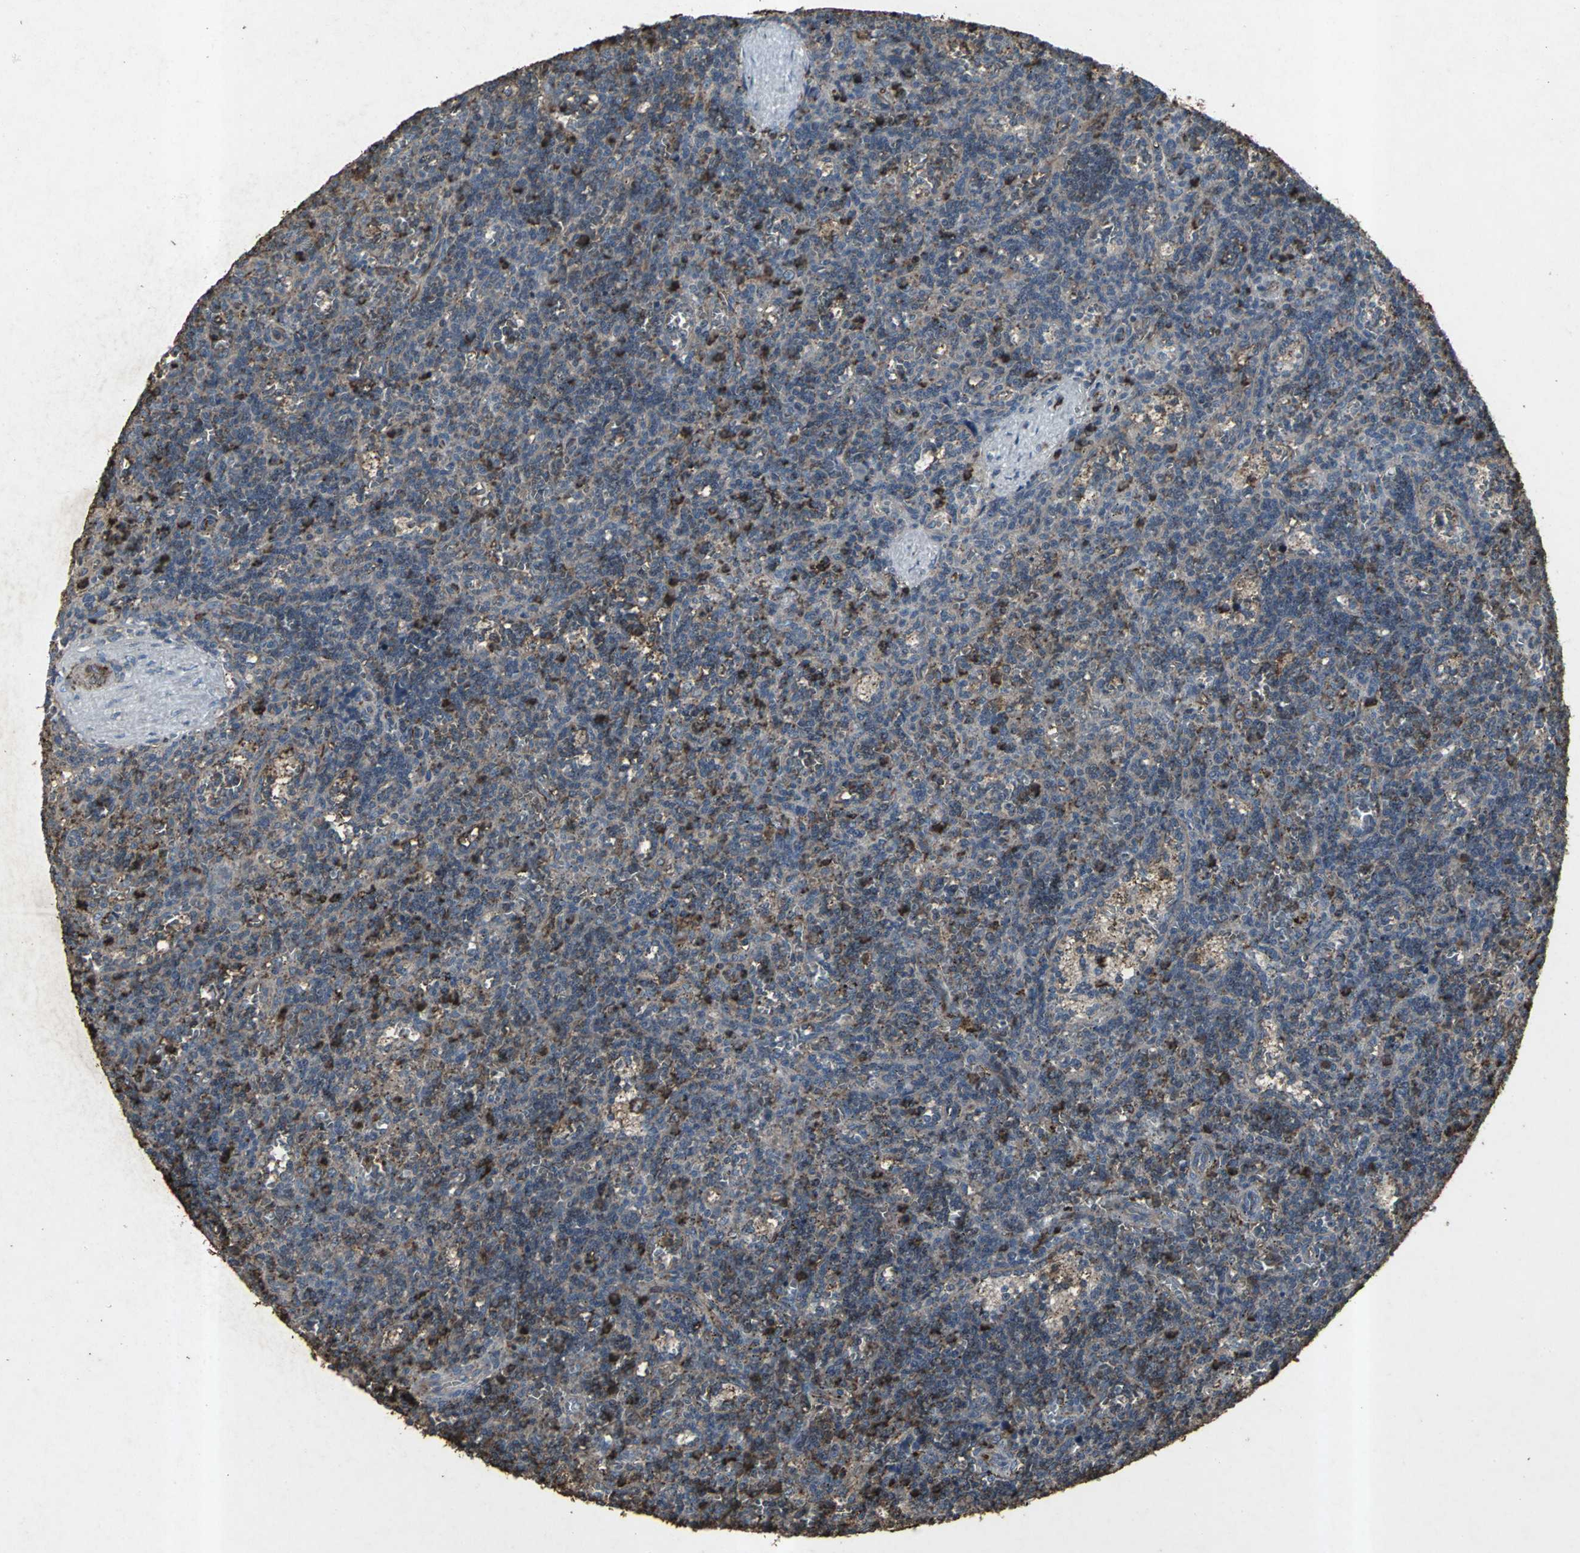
{"staining": {"intensity": "moderate", "quantity": "25%-75%", "location": "cytoplasmic/membranous"}, "tissue": "lymphoma", "cell_type": "Tumor cells", "image_type": "cancer", "snomed": [{"axis": "morphology", "description": "Malignant lymphoma, non-Hodgkin's type, Low grade"}, {"axis": "topography", "description": "Spleen"}], "caption": "Human malignant lymphoma, non-Hodgkin's type (low-grade) stained with a protein marker shows moderate staining in tumor cells.", "gene": "CCR9", "patient": {"sex": "male", "age": 73}}